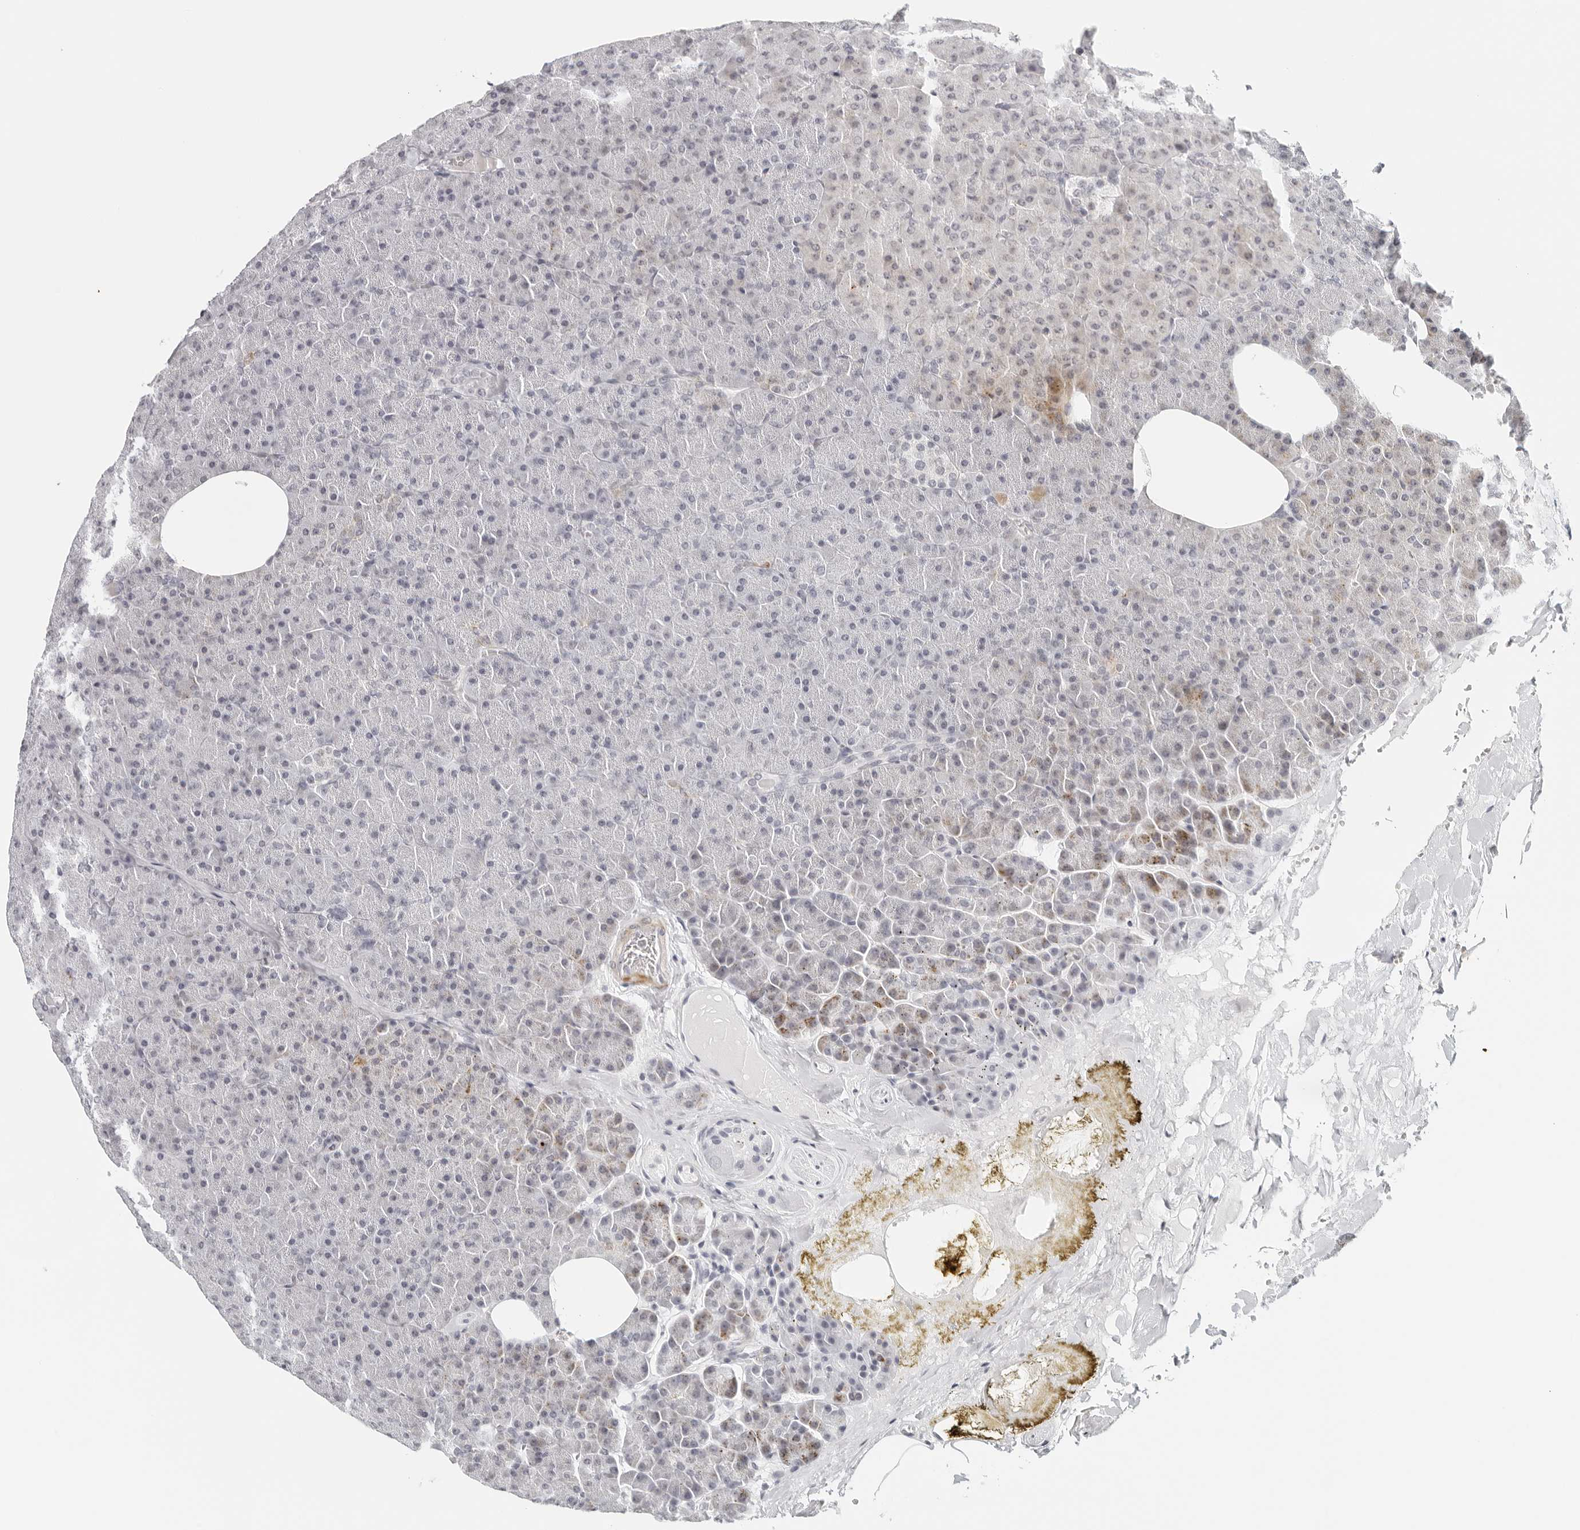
{"staining": {"intensity": "moderate", "quantity": "<25%", "location": "cytoplasmic/membranous"}, "tissue": "pancreas", "cell_type": "Exocrine glandular cells", "image_type": "normal", "snomed": [{"axis": "morphology", "description": "Normal tissue, NOS"}, {"axis": "topography", "description": "Pancreas"}], "caption": "Pancreas stained with a brown dye demonstrates moderate cytoplasmic/membranous positive positivity in about <25% of exocrine glandular cells.", "gene": "RPS6KC1", "patient": {"sex": "female", "age": 35}}